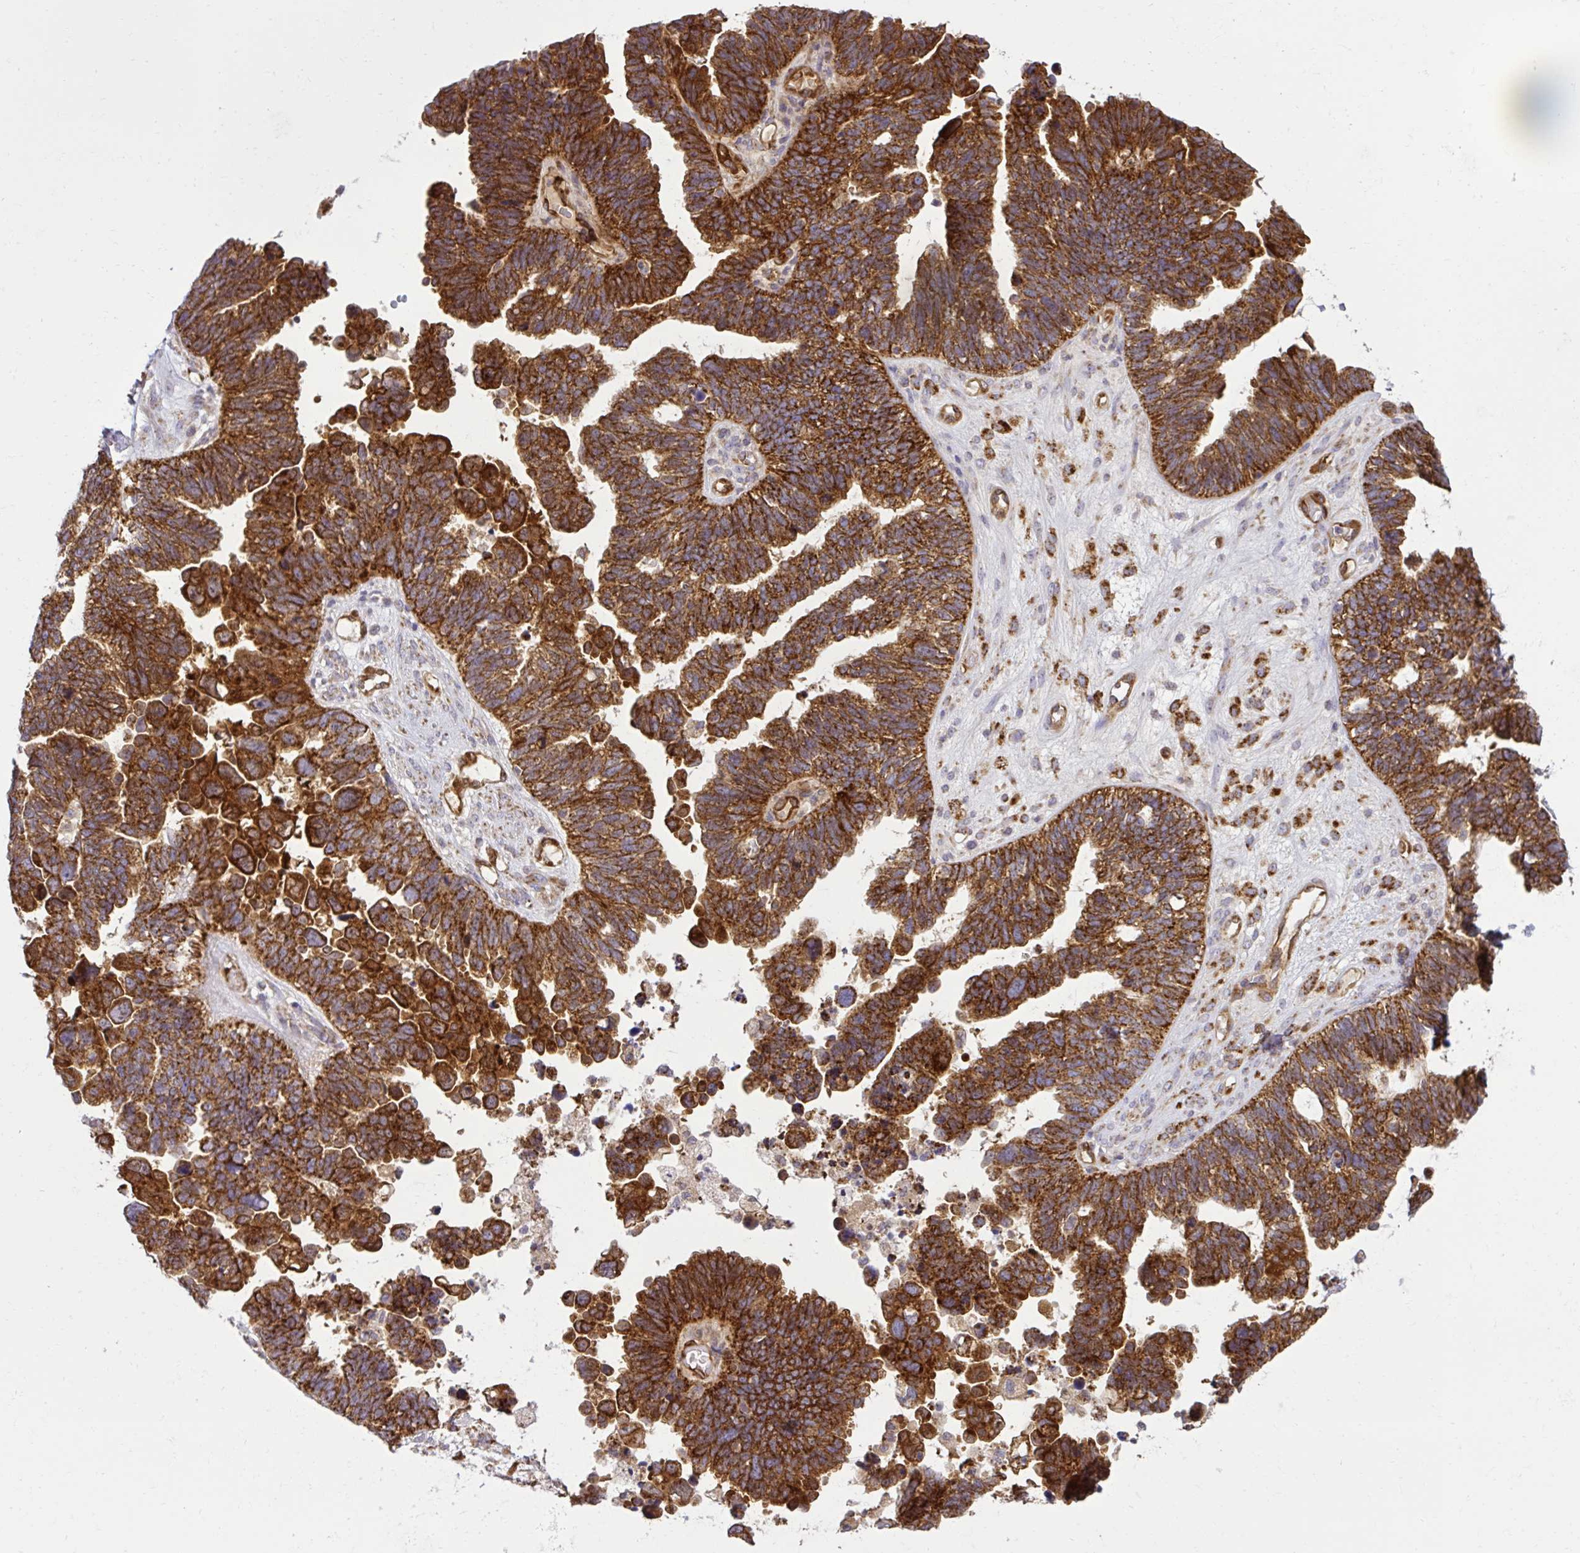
{"staining": {"intensity": "strong", "quantity": ">75%", "location": "cytoplasmic/membranous"}, "tissue": "ovarian cancer", "cell_type": "Tumor cells", "image_type": "cancer", "snomed": [{"axis": "morphology", "description": "Cystadenocarcinoma, serous, NOS"}, {"axis": "topography", "description": "Ovary"}], "caption": "IHC of human serous cystadenocarcinoma (ovarian) reveals high levels of strong cytoplasmic/membranous positivity in about >75% of tumor cells.", "gene": "LIMS1", "patient": {"sex": "female", "age": 60}}